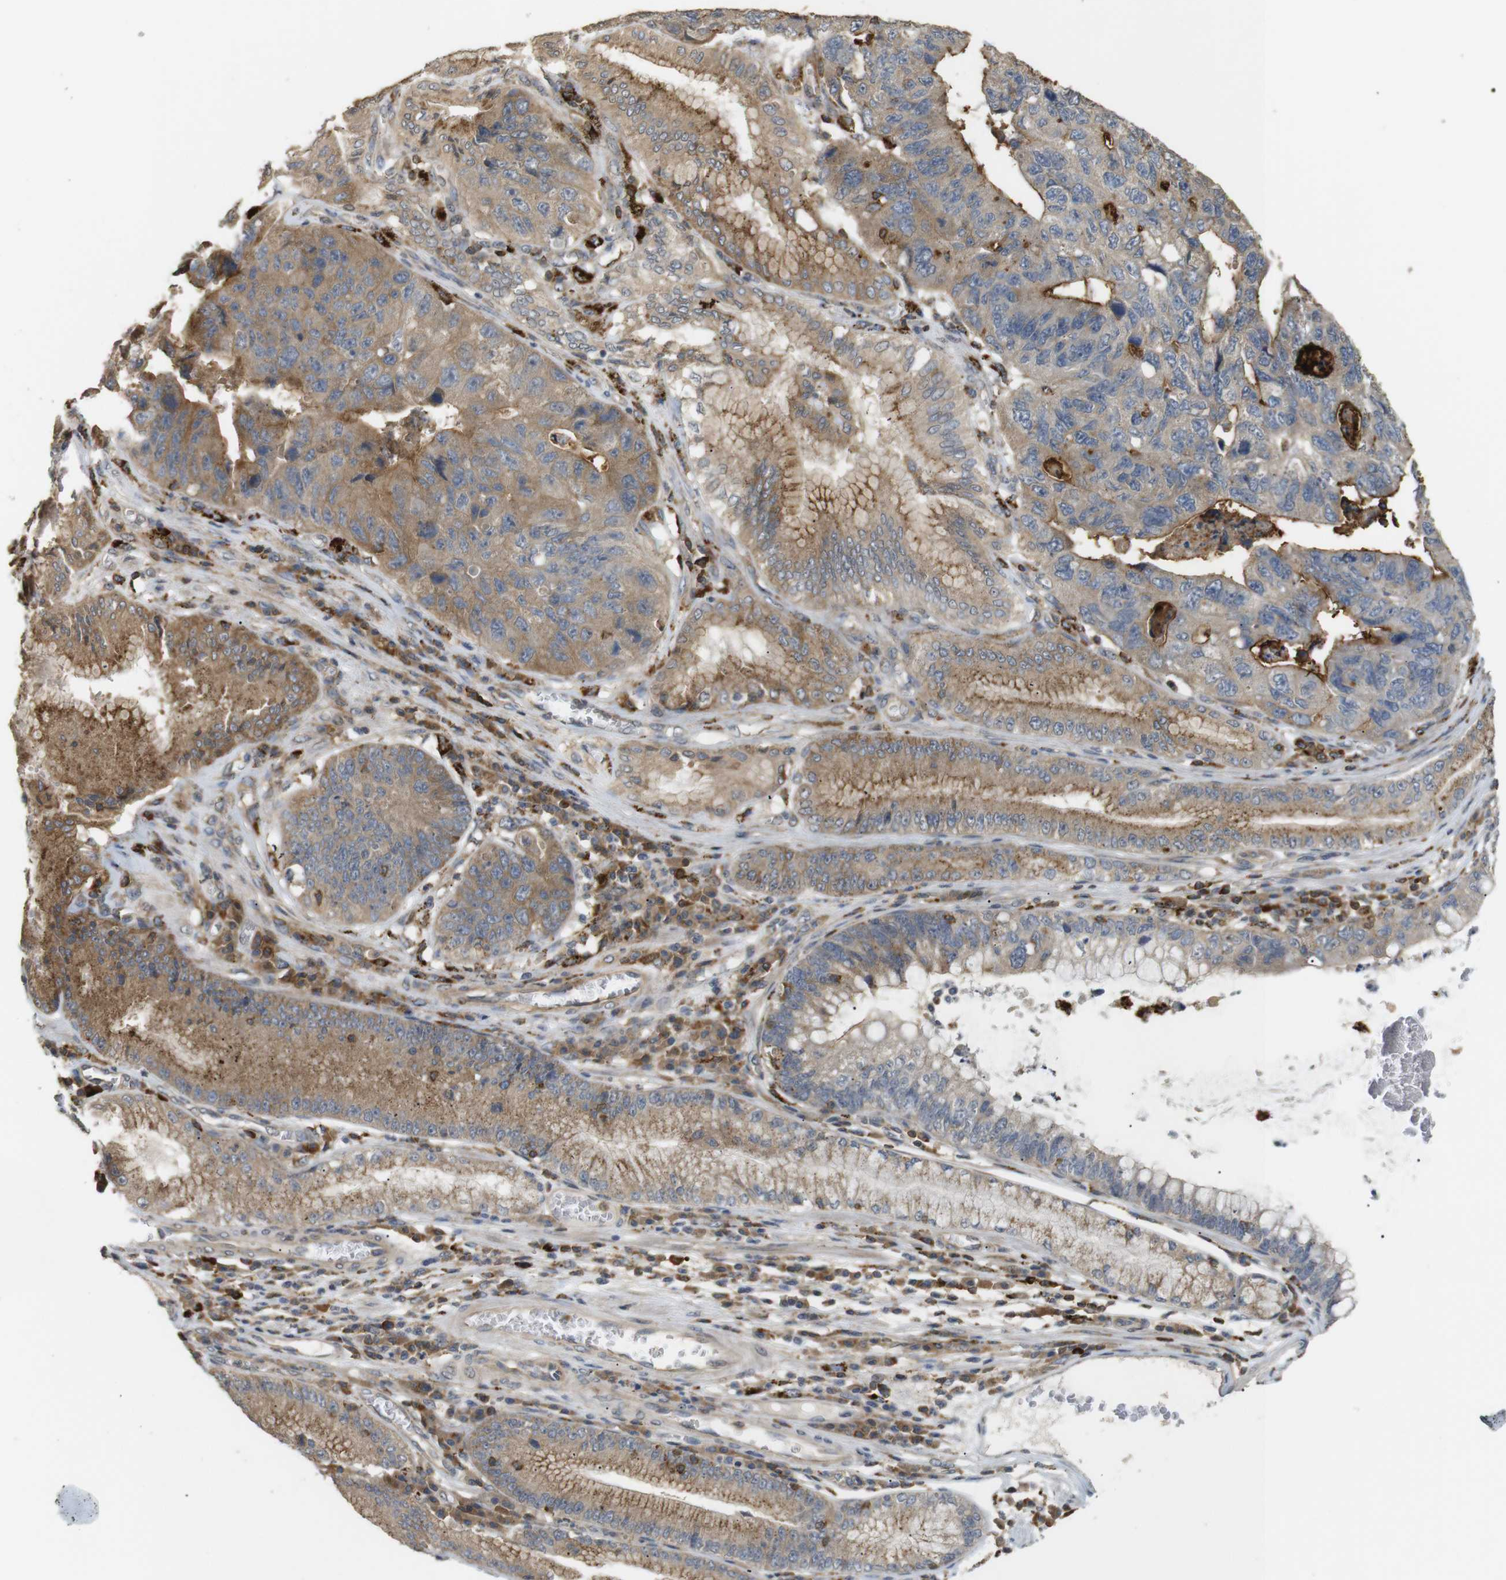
{"staining": {"intensity": "moderate", "quantity": "25%-75%", "location": "cytoplasmic/membranous"}, "tissue": "stomach cancer", "cell_type": "Tumor cells", "image_type": "cancer", "snomed": [{"axis": "morphology", "description": "Adenocarcinoma, NOS"}, {"axis": "topography", "description": "Stomach"}], "caption": "Protein expression analysis of stomach adenocarcinoma reveals moderate cytoplasmic/membranous staining in approximately 25%-75% of tumor cells.", "gene": "KSR1", "patient": {"sex": "male", "age": 59}}